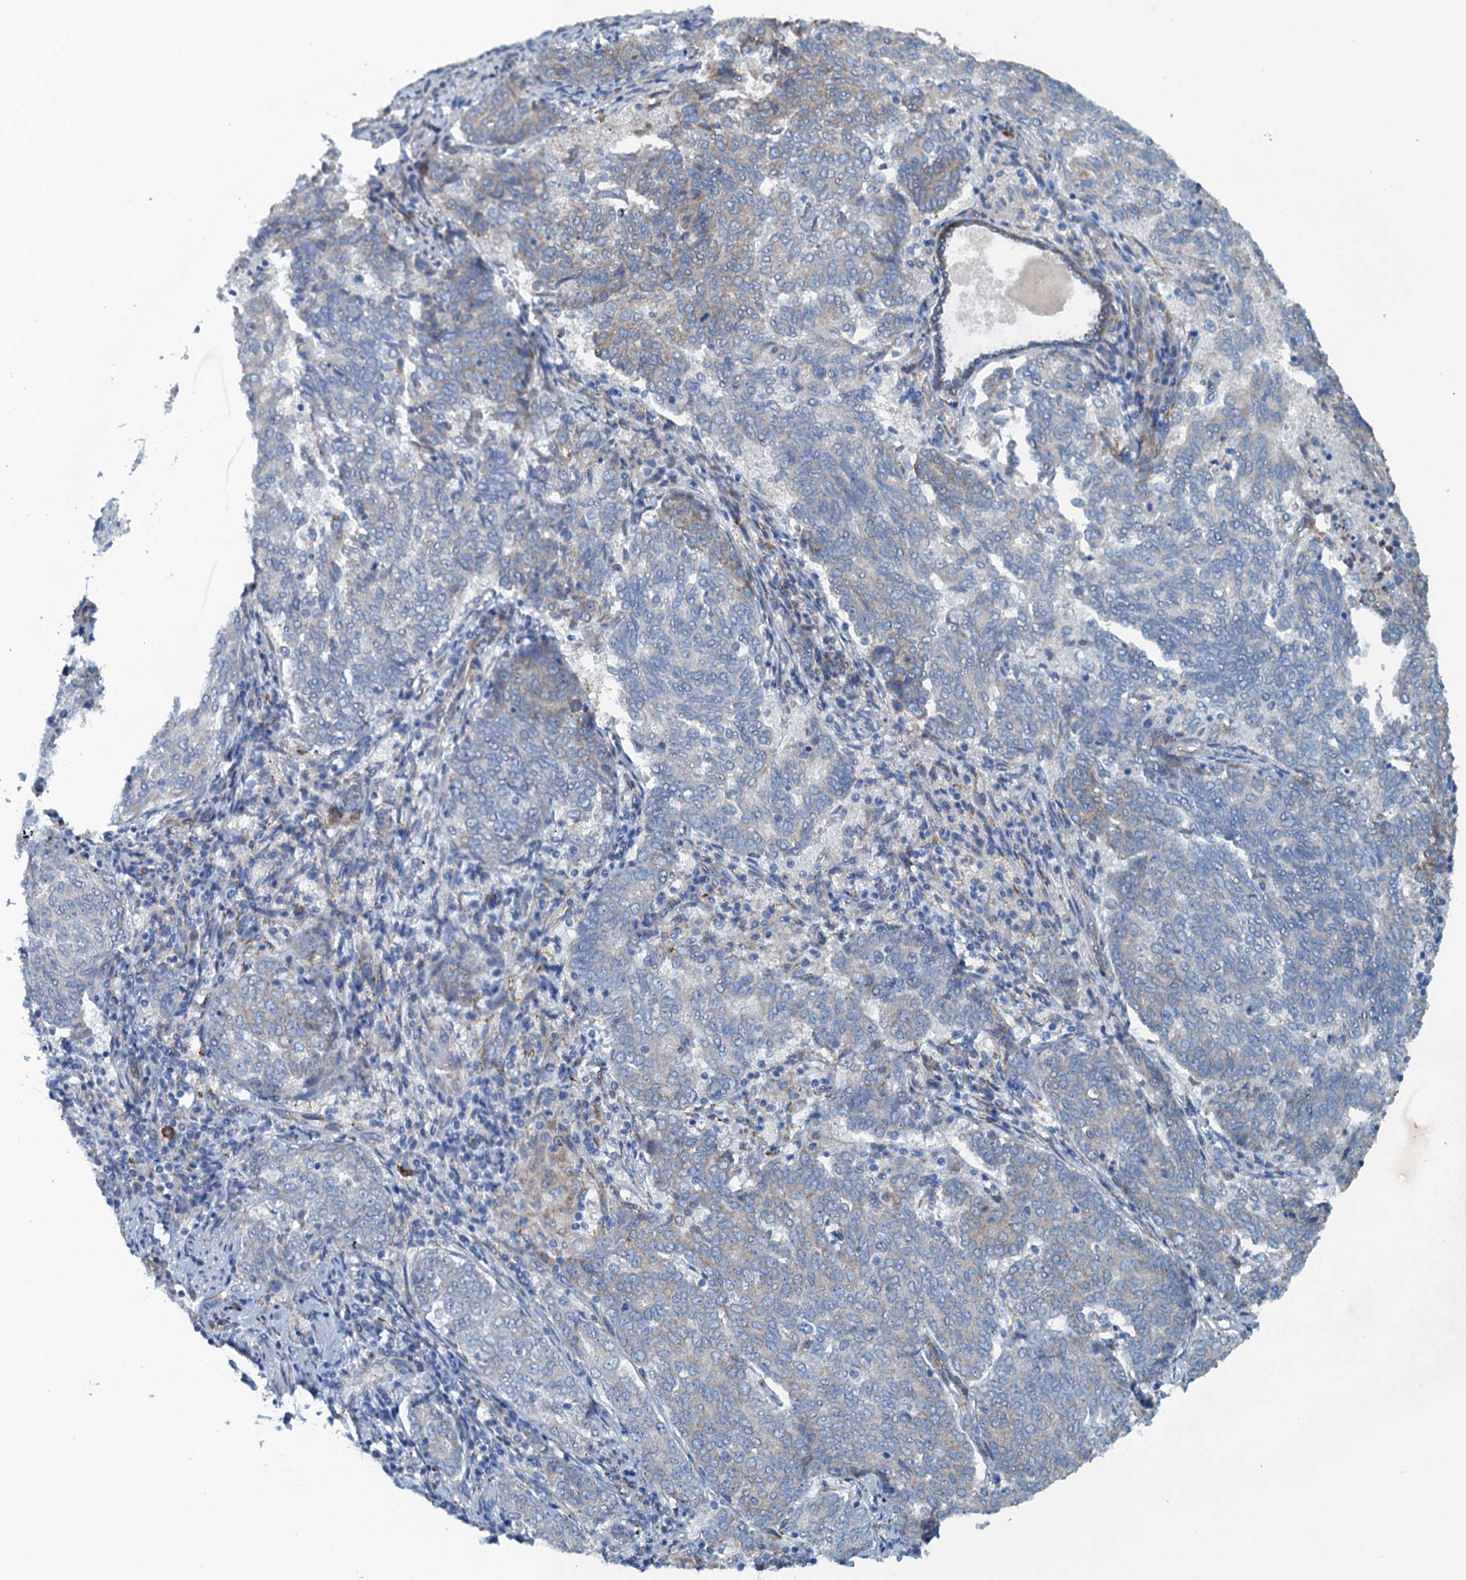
{"staining": {"intensity": "weak", "quantity": "<25%", "location": "cytoplasmic/membranous"}, "tissue": "endometrial cancer", "cell_type": "Tumor cells", "image_type": "cancer", "snomed": [{"axis": "morphology", "description": "Adenocarcinoma, NOS"}, {"axis": "topography", "description": "Endometrium"}], "caption": "Endometrial cancer (adenocarcinoma) was stained to show a protein in brown. There is no significant staining in tumor cells.", "gene": "CBLIF", "patient": {"sex": "female", "age": 80}}